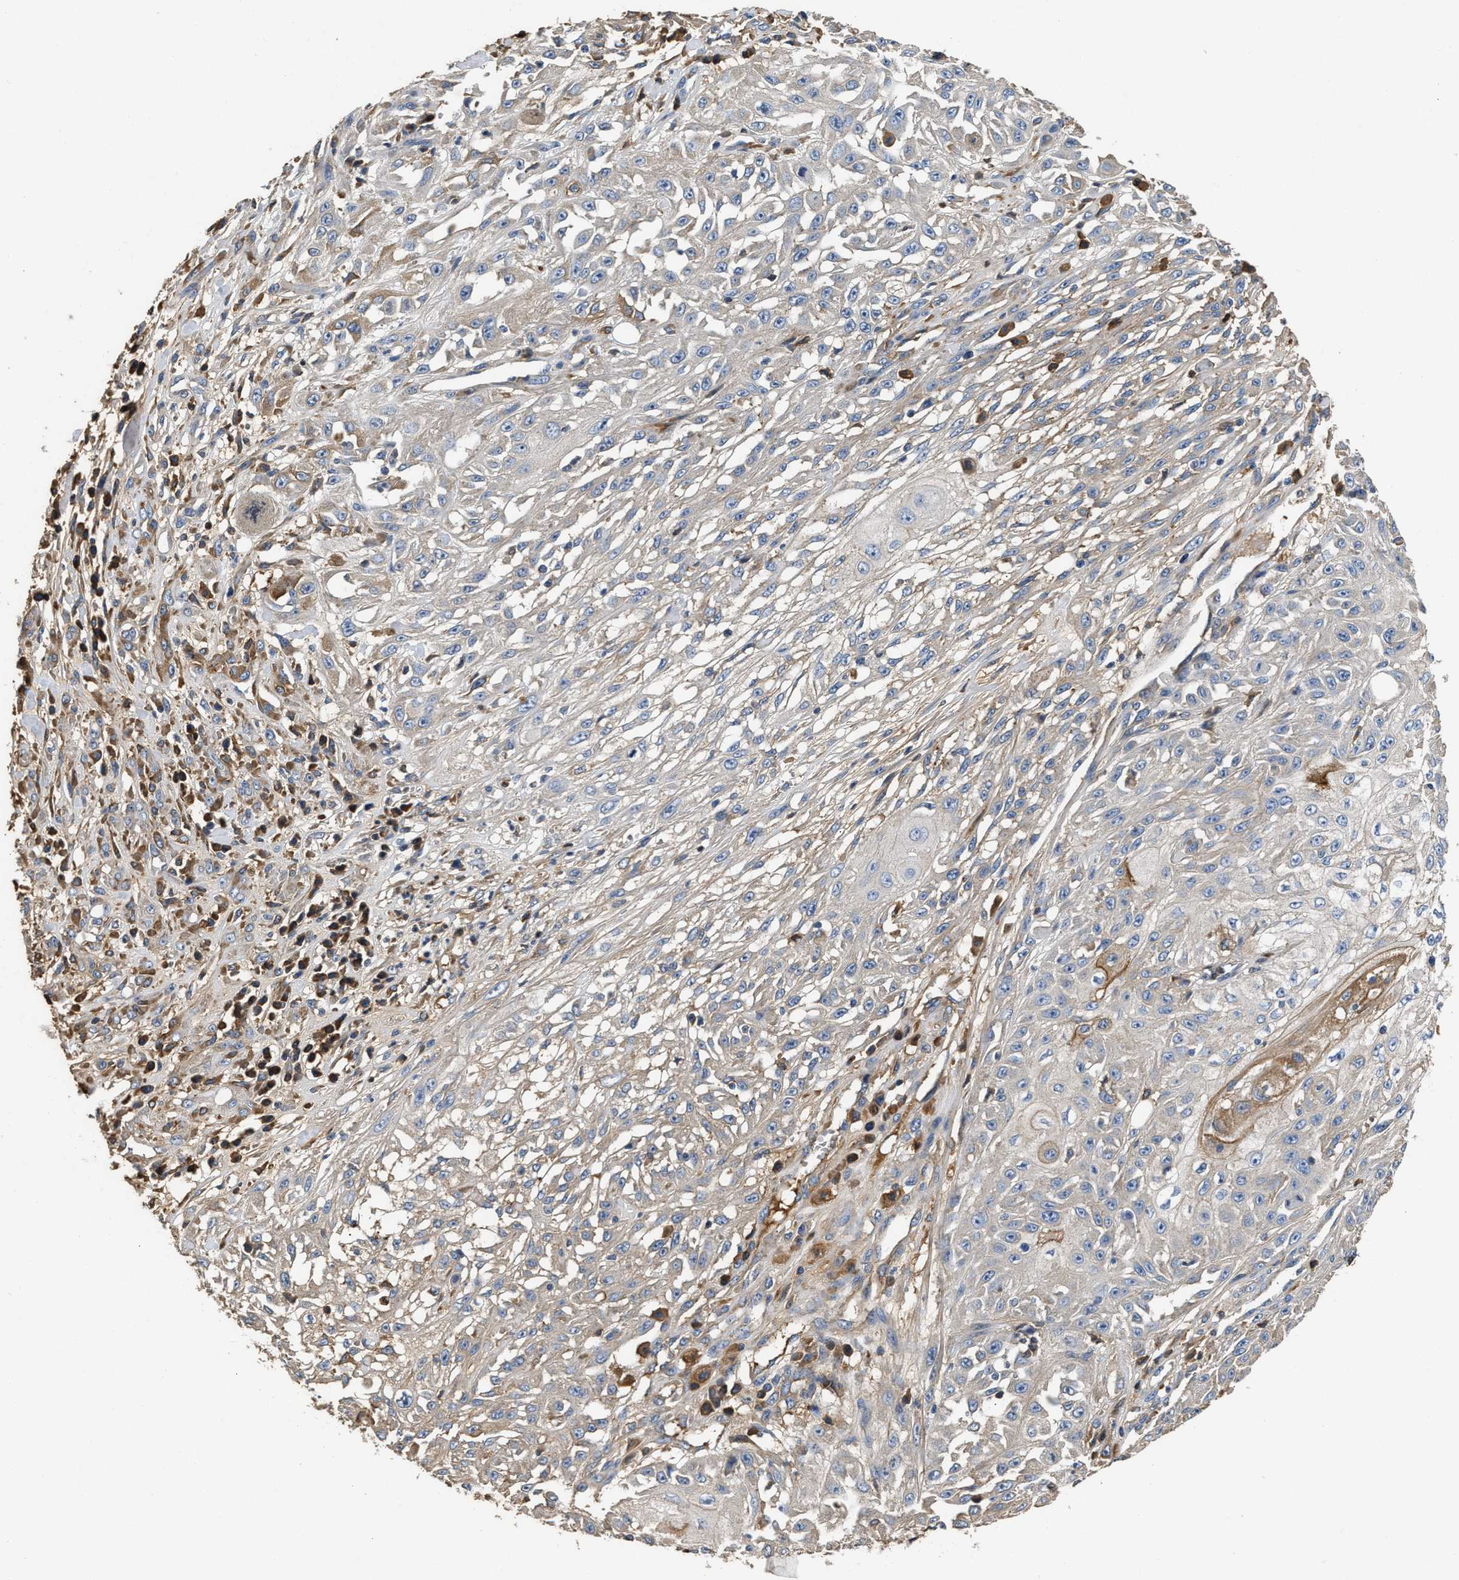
{"staining": {"intensity": "weak", "quantity": "<25%", "location": "cytoplasmic/membranous"}, "tissue": "skin cancer", "cell_type": "Tumor cells", "image_type": "cancer", "snomed": [{"axis": "morphology", "description": "Squamous cell carcinoma, NOS"}, {"axis": "morphology", "description": "Squamous cell carcinoma, metastatic, NOS"}, {"axis": "topography", "description": "Skin"}, {"axis": "topography", "description": "Lymph node"}], "caption": "Tumor cells show no significant protein positivity in skin squamous cell carcinoma.", "gene": "C3", "patient": {"sex": "male", "age": 75}}